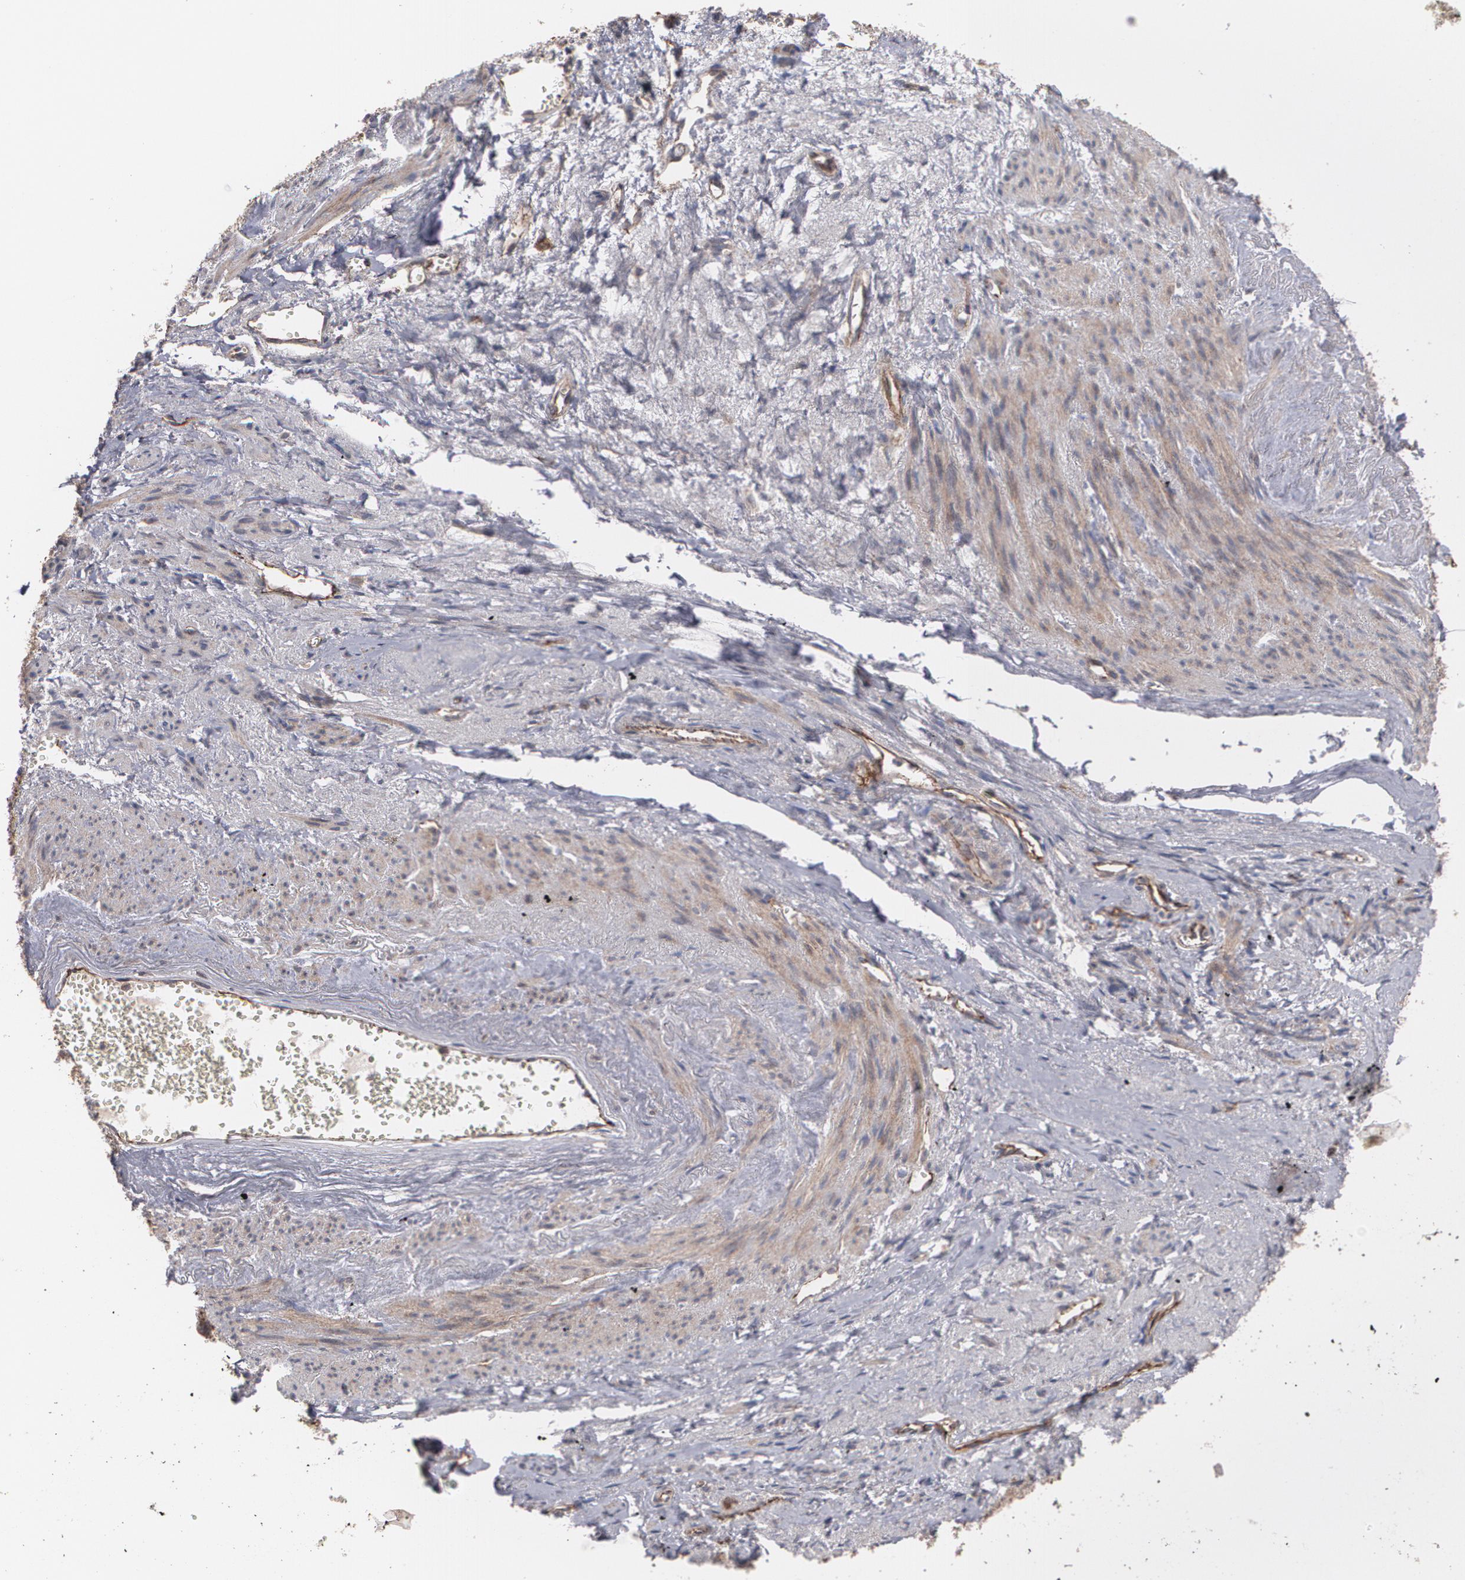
{"staining": {"intensity": "weak", "quantity": ">75%", "location": "cytoplasmic/membranous"}, "tissue": "endometrial cancer", "cell_type": "Tumor cells", "image_type": "cancer", "snomed": [{"axis": "morphology", "description": "Adenocarcinoma, NOS"}, {"axis": "topography", "description": "Endometrium"}], "caption": "Adenocarcinoma (endometrial) tissue demonstrates weak cytoplasmic/membranous positivity in about >75% of tumor cells, visualized by immunohistochemistry.", "gene": "TJP1", "patient": {"sex": "female", "age": 75}}